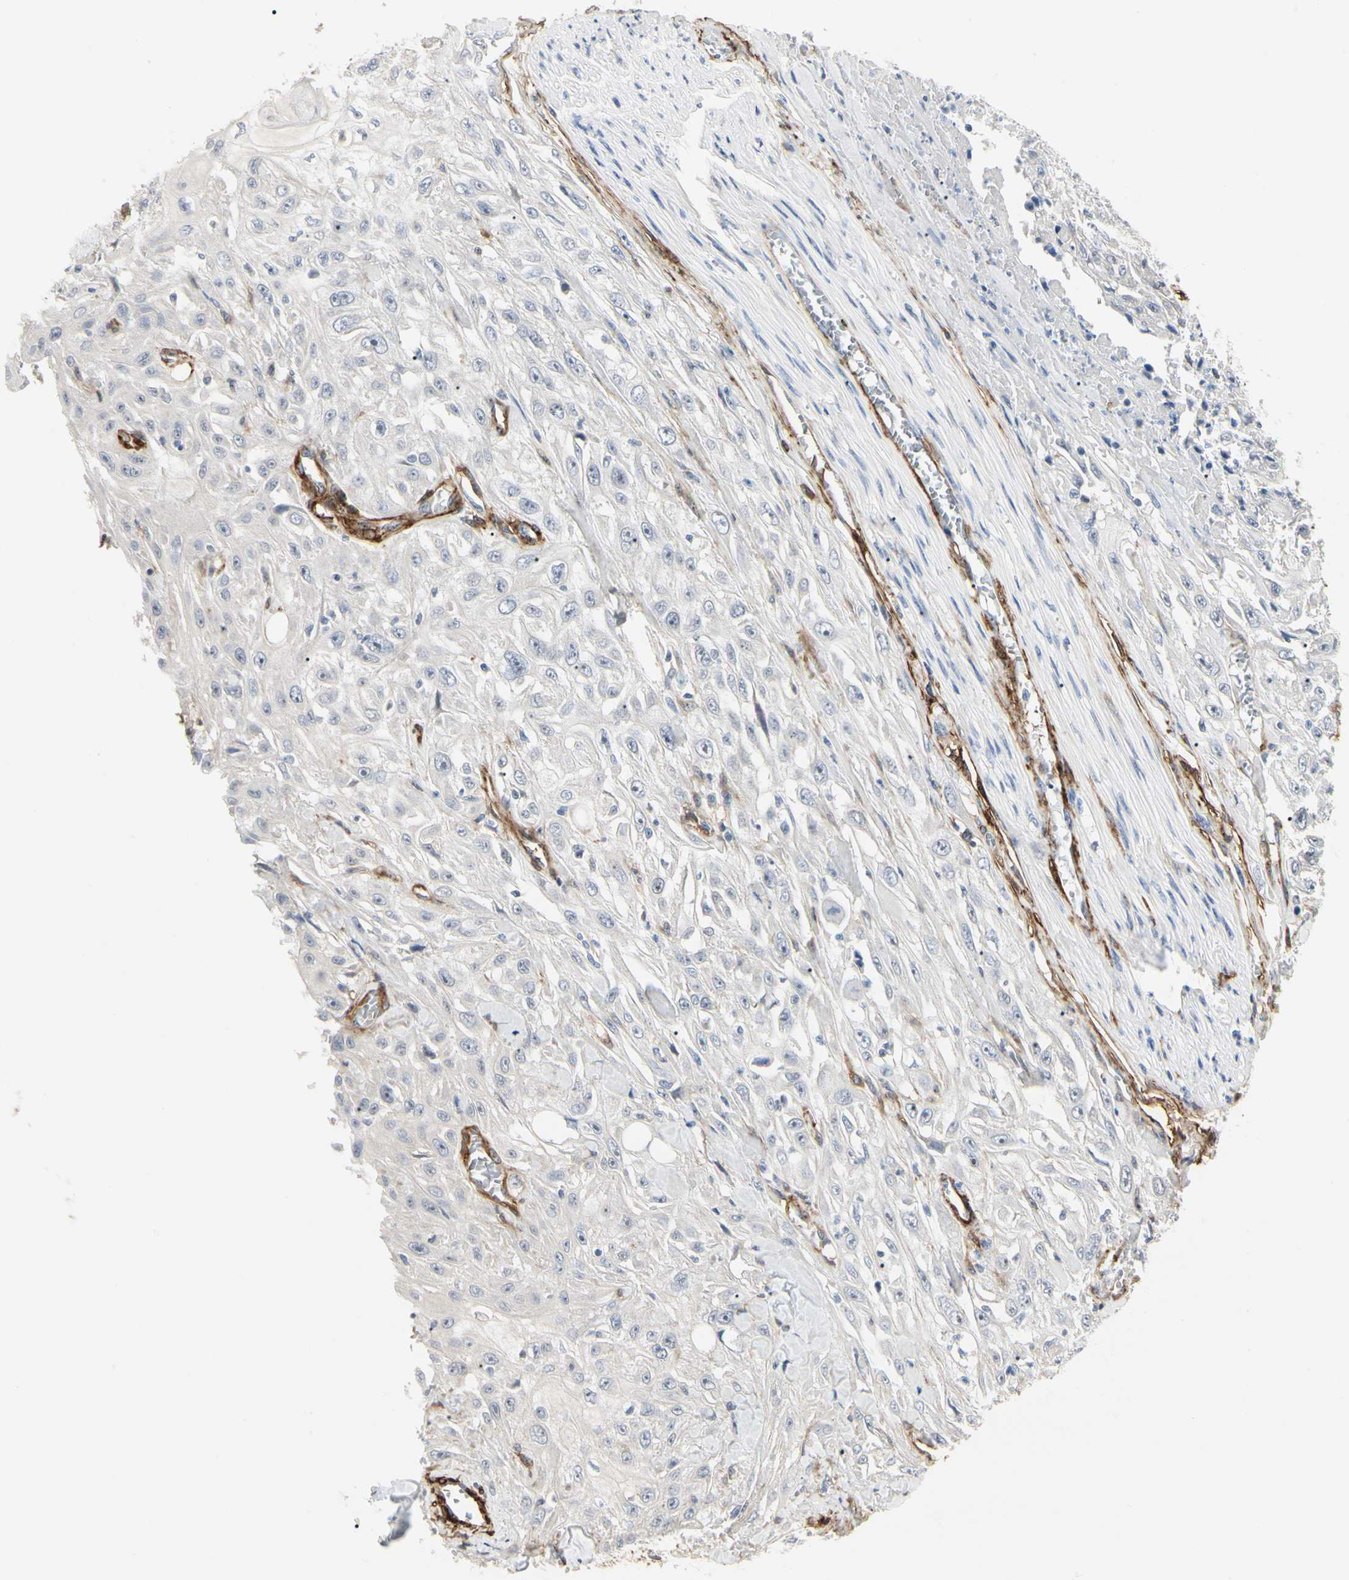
{"staining": {"intensity": "negative", "quantity": "none", "location": "none"}, "tissue": "skin cancer", "cell_type": "Tumor cells", "image_type": "cancer", "snomed": [{"axis": "morphology", "description": "Squamous cell carcinoma, NOS"}, {"axis": "morphology", "description": "Squamous cell carcinoma, metastatic, NOS"}, {"axis": "topography", "description": "Skin"}, {"axis": "topography", "description": "Lymph node"}], "caption": "High magnification brightfield microscopy of squamous cell carcinoma (skin) stained with DAB (brown) and counterstained with hematoxylin (blue): tumor cells show no significant staining.", "gene": "GGT5", "patient": {"sex": "male", "age": 75}}